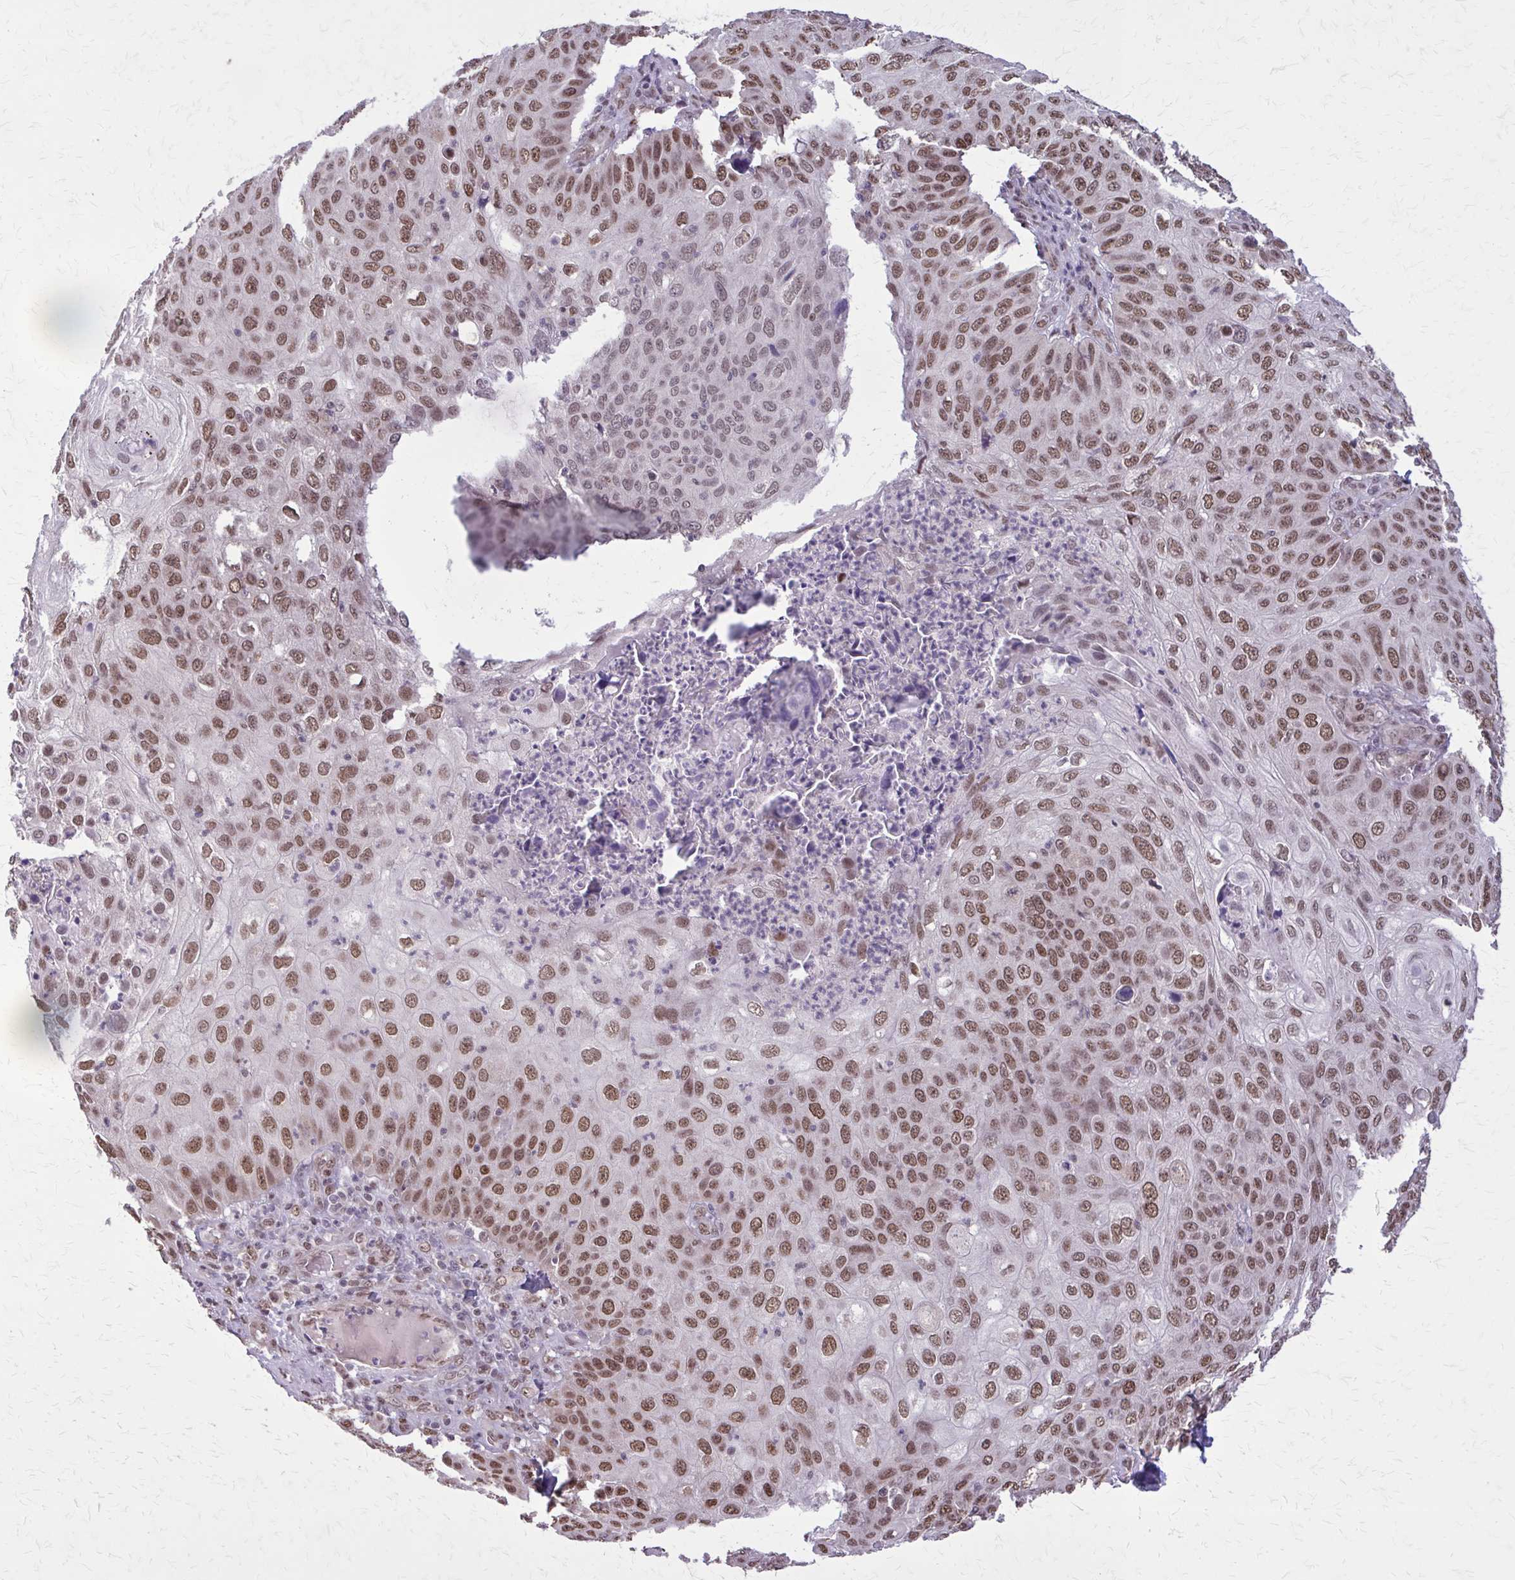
{"staining": {"intensity": "moderate", "quantity": ">75%", "location": "nuclear"}, "tissue": "skin cancer", "cell_type": "Tumor cells", "image_type": "cancer", "snomed": [{"axis": "morphology", "description": "Squamous cell carcinoma, NOS"}, {"axis": "topography", "description": "Skin"}], "caption": "Skin cancer was stained to show a protein in brown. There is medium levels of moderate nuclear staining in about >75% of tumor cells. (Stains: DAB in brown, nuclei in blue, Microscopy: brightfield microscopy at high magnification).", "gene": "TTF1", "patient": {"sex": "male", "age": 87}}